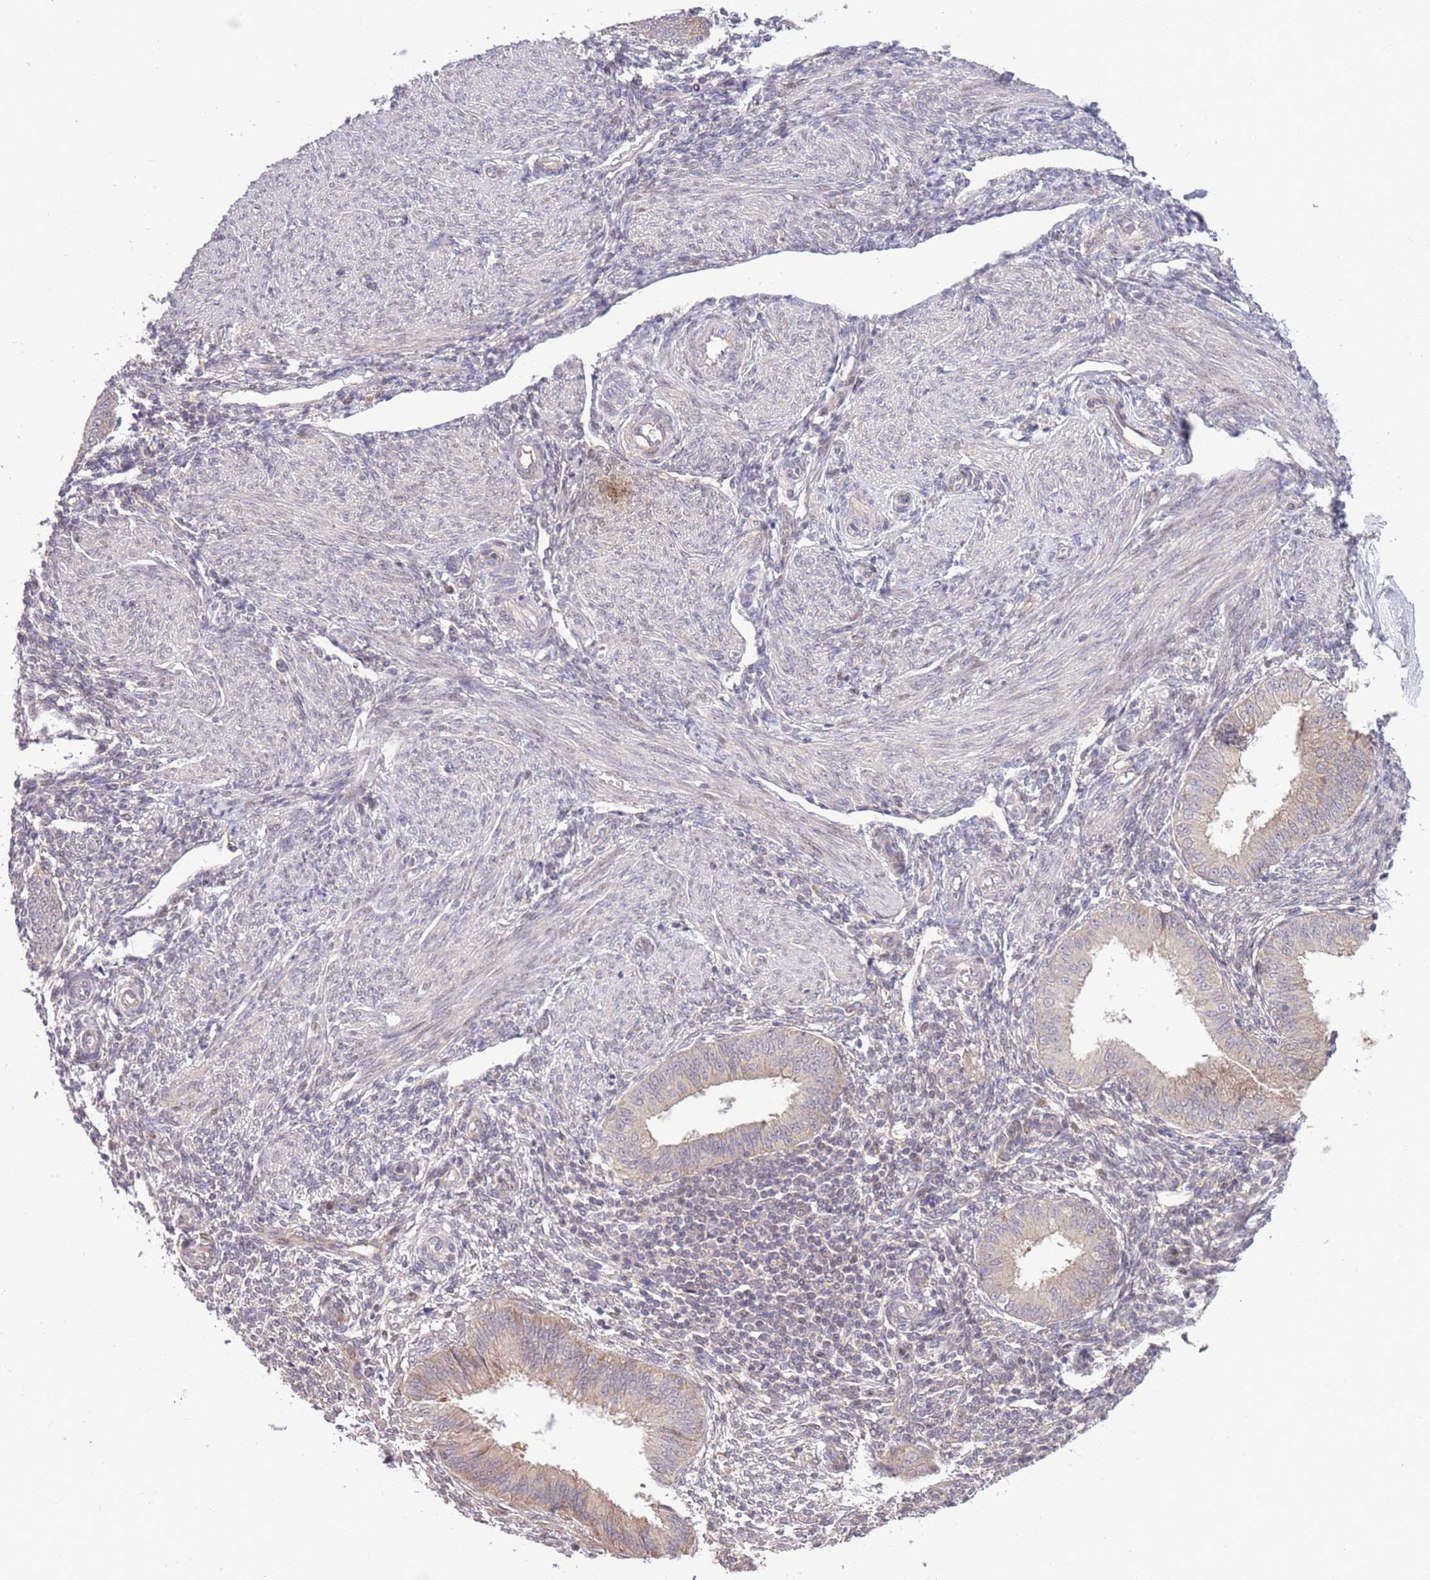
{"staining": {"intensity": "moderate", "quantity": "<25%", "location": "cytoplasmic/membranous"}, "tissue": "endometrium", "cell_type": "Cells in endometrial stroma", "image_type": "normal", "snomed": [{"axis": "morphology", "description": "Normal tissue, NOS"}, {"axis": "topography", "description": "Uterus"}, {"axis": "topography", "description": "Endometrium"}], "caption": "Endometrium stained with DAB (3,3'-diaminobenzidine) IHC exhibits low levels of moderate cytoplasmic/membranous staining in about <25% of cells in endometrial stroma.", "gene": "RIC8A", "patient": {"sex": "female", "age": 48}}